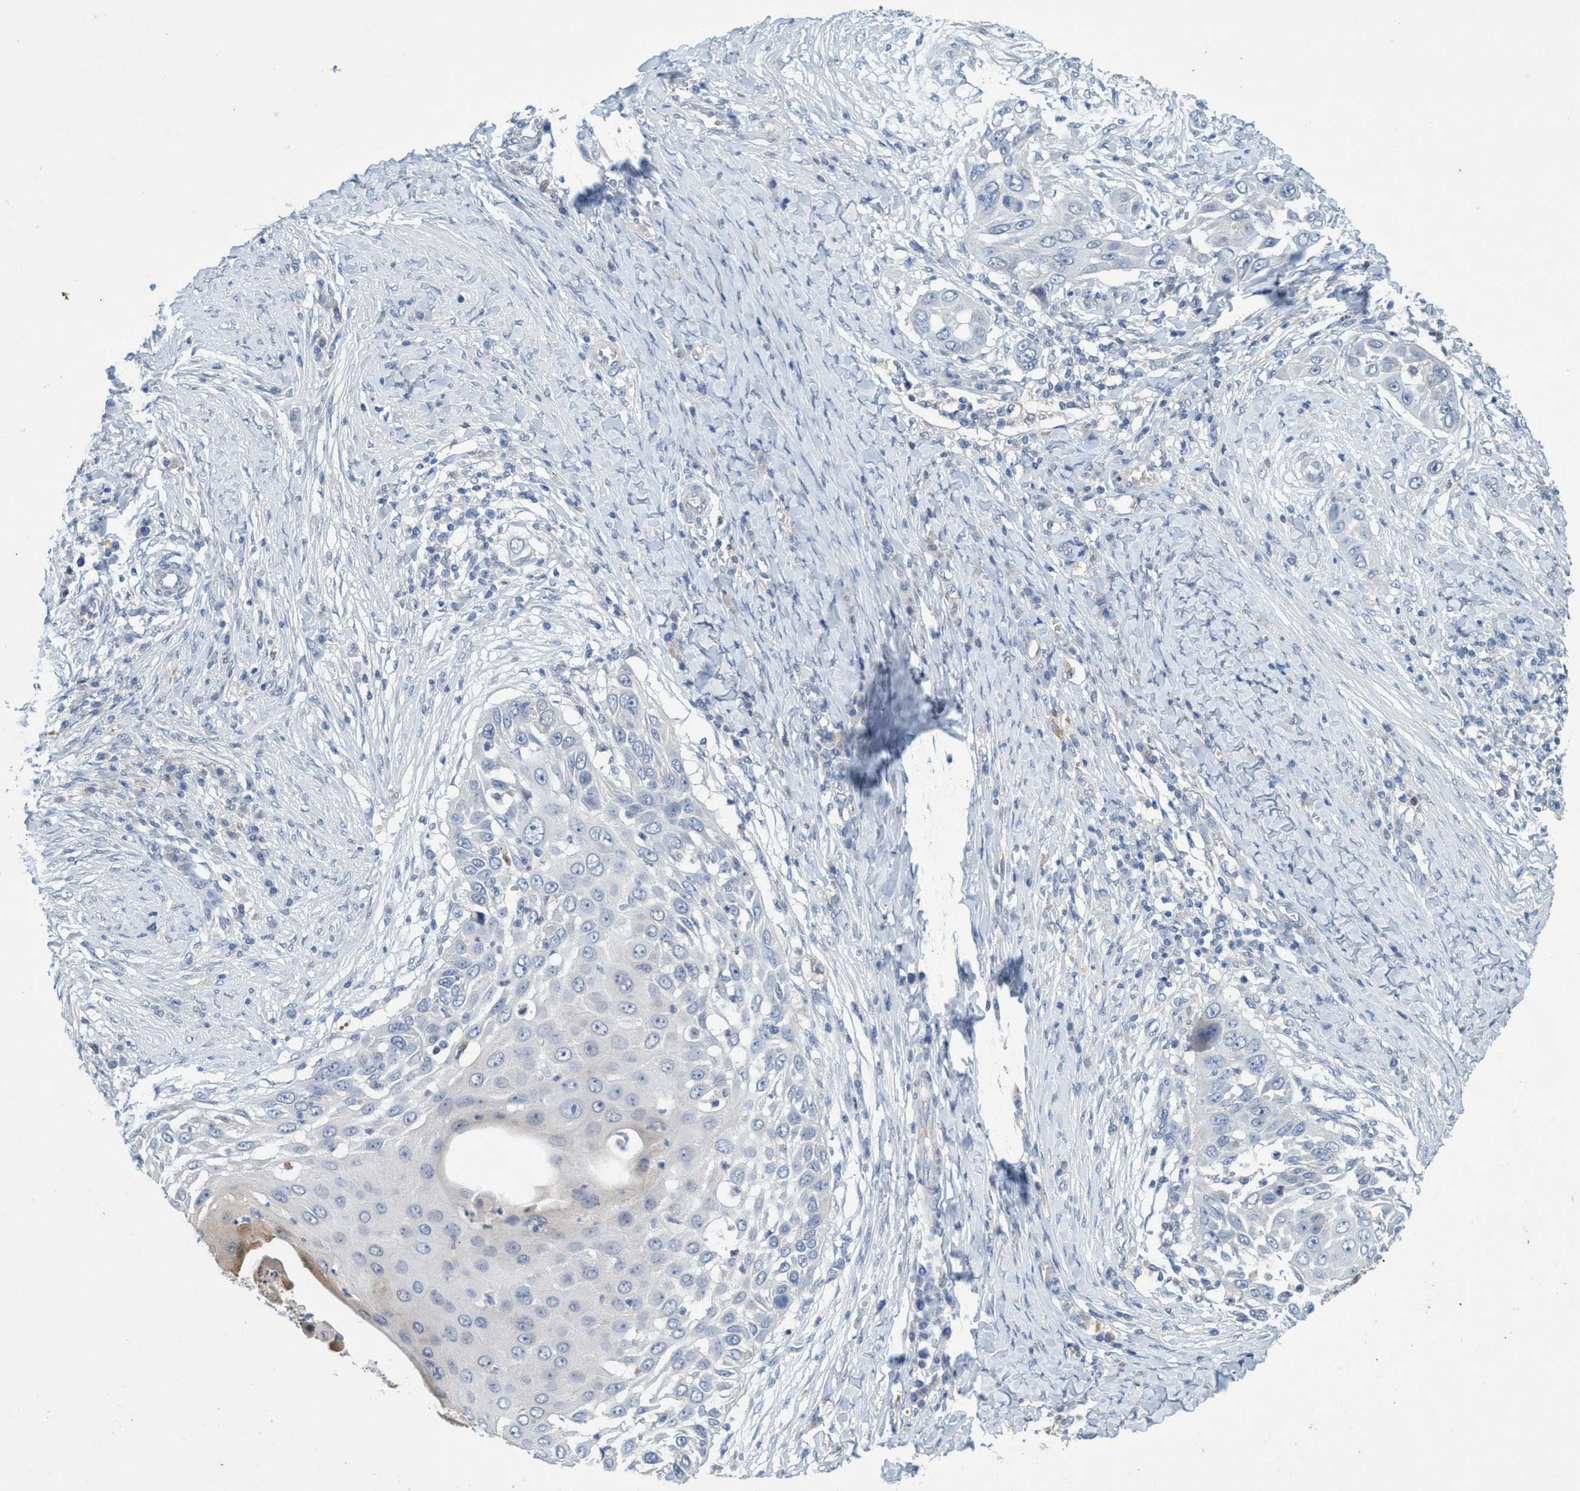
{"staining": {"intensity": "negative", "quantity": "none", "location": "none"}, "tissue": "skin cancer", "cell_type": "Tumor cells", "image_type": "cancer", "snomed": [{"axis": "morphology", "description": "Squamous cell carcinoma, NOS"}, {"axis": "topography", "description": "Skin"}], "caption": "This is an IHC histopathology image of human skin squamous cell carcinoma. There is no positivity in tumor cells.", "gene": "RNF208", "patient": {"sex": "female", "age": 44}}